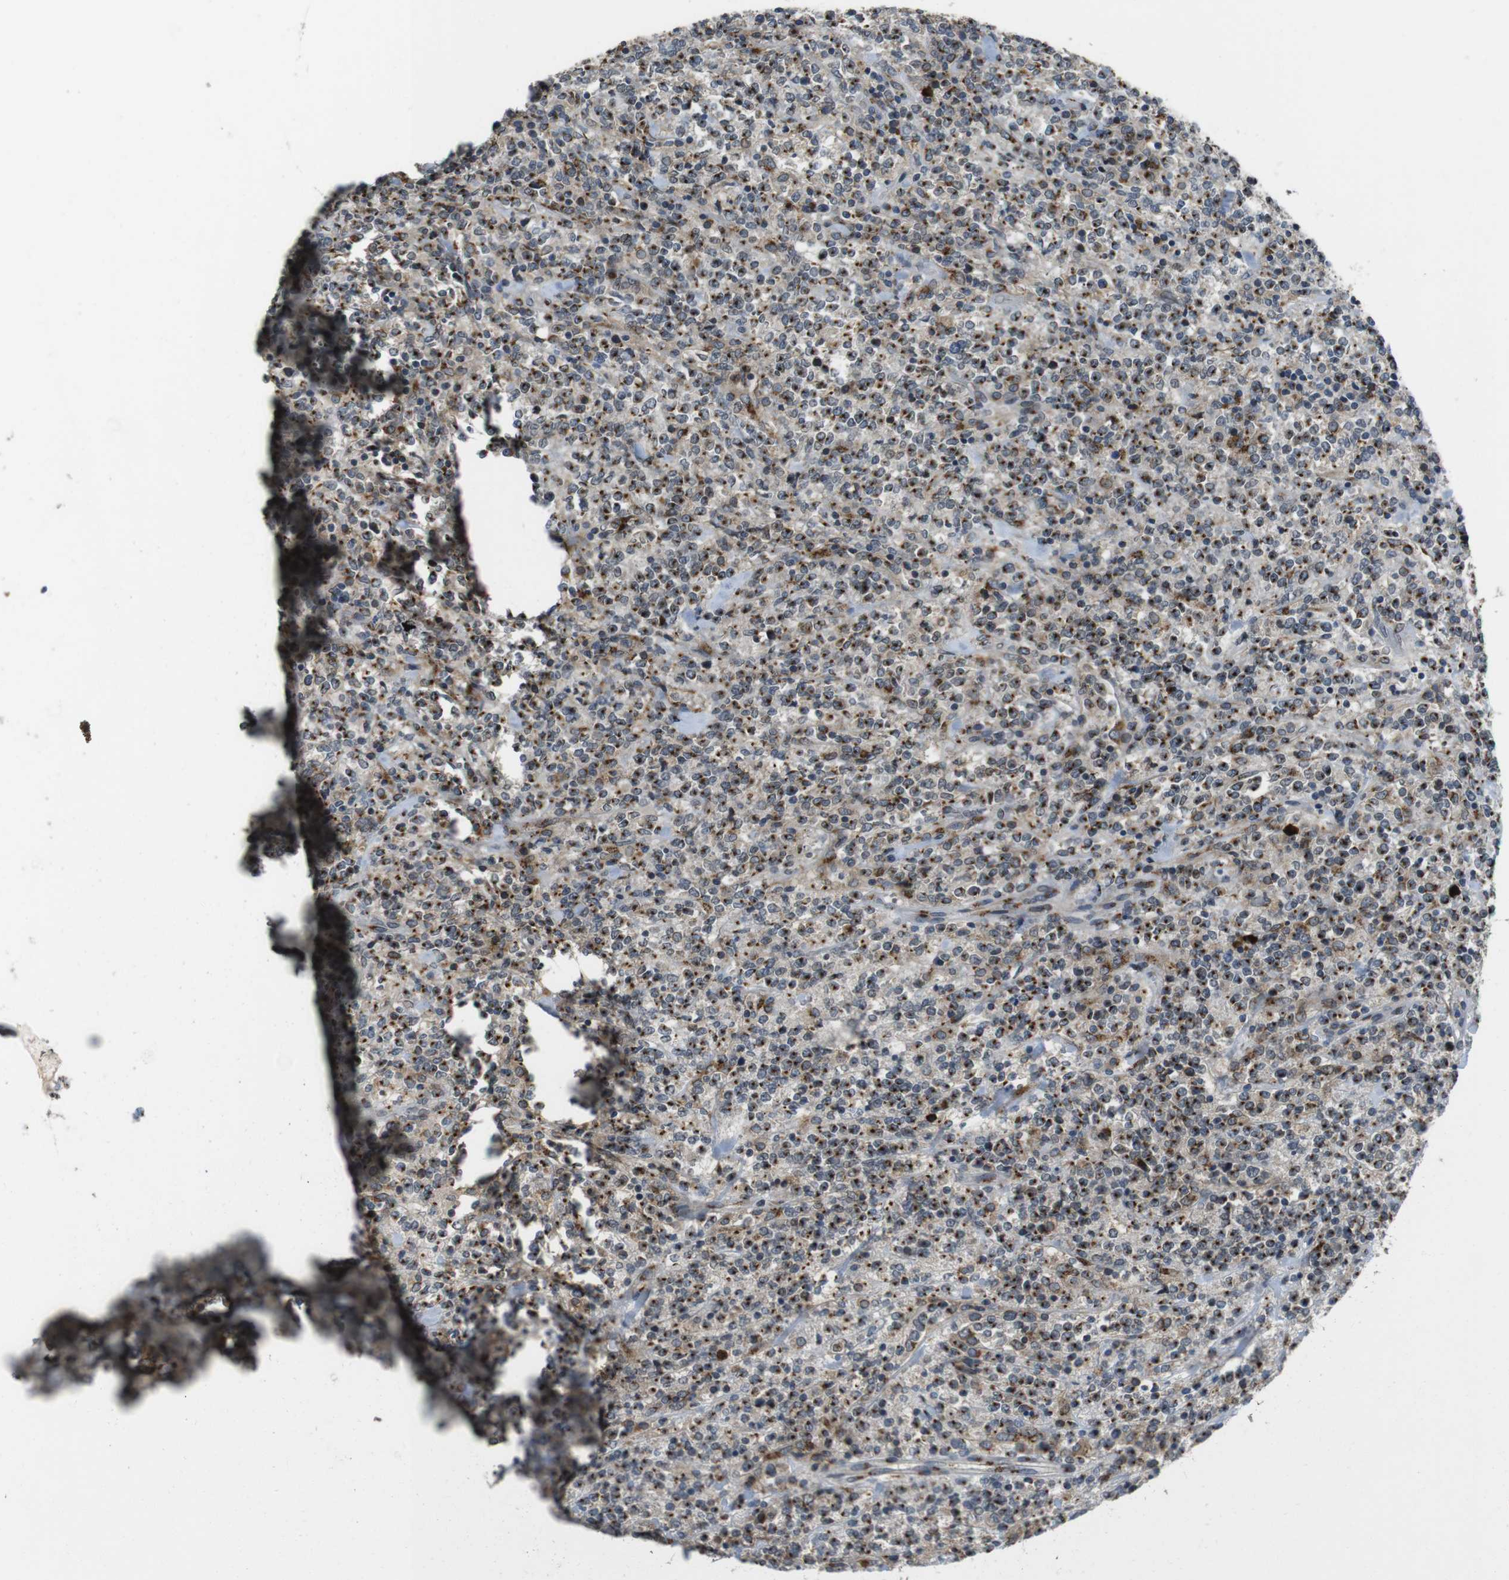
{"staining": {"intensity": "strong", "quantity": ">75%", "location": "cytoplasmic/membranous"}, "tissue": "lymphoma", "cell_type": "Tumor cells", "image_type": "cancer", "snomed": [{"axis": "morphology", "description": "Malignant lymphoma, non-Hodgkin's type, High grade"}, {"axis": "topography", "description": "Soft tissue"}], "caption": "The histopathology image reveals a brown stain indicating the presence of a protein in the cytoplasmic/membranous of tumor cells in high-grade malignant lymphoma, non-Hodgkin's type.", "gene": "ZFPL1", "patient": {"sex": "male", "age": 18}}